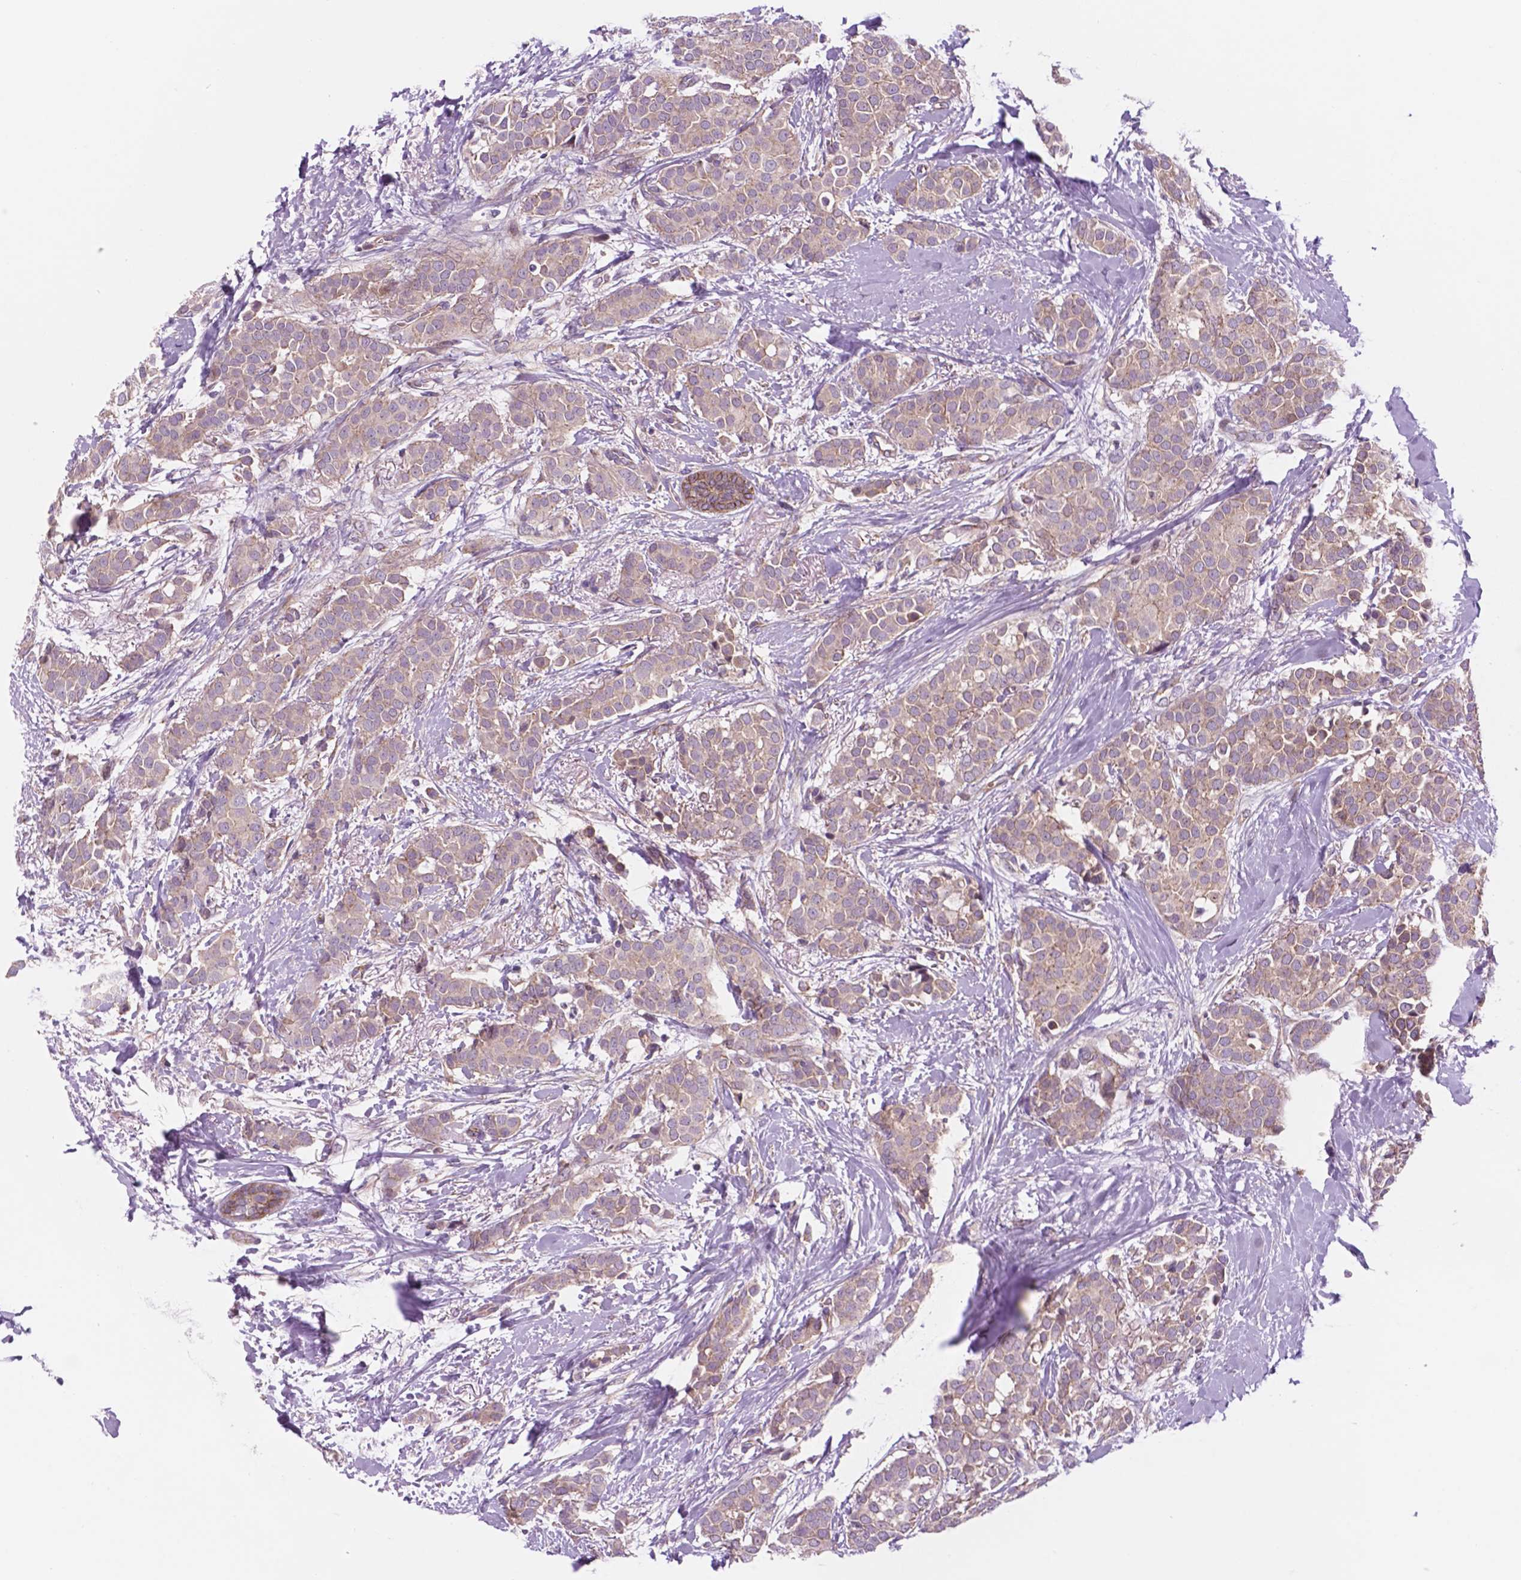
{"staining": {"intensity": "weak", "quantity": ">75%", "location": "cytoplasmic/membranous"}, "tissue": "breast cancer", "cell_type": "Tumor cells", "image_type": "cancer", "snomed": [{"axis": "morphology", "description": "Duct carcinoma"}, {"axis": "topography", "description": "Breast"}], "caption": "About >75% of tumor cells in human breast cancer (intraductal carcinoma) display weak cytoplasmic/membranous protein staining as visualized by brown immunohistochemical staining.", "gene": "RND3", "patient": {"sex": "female", "age": 79}}